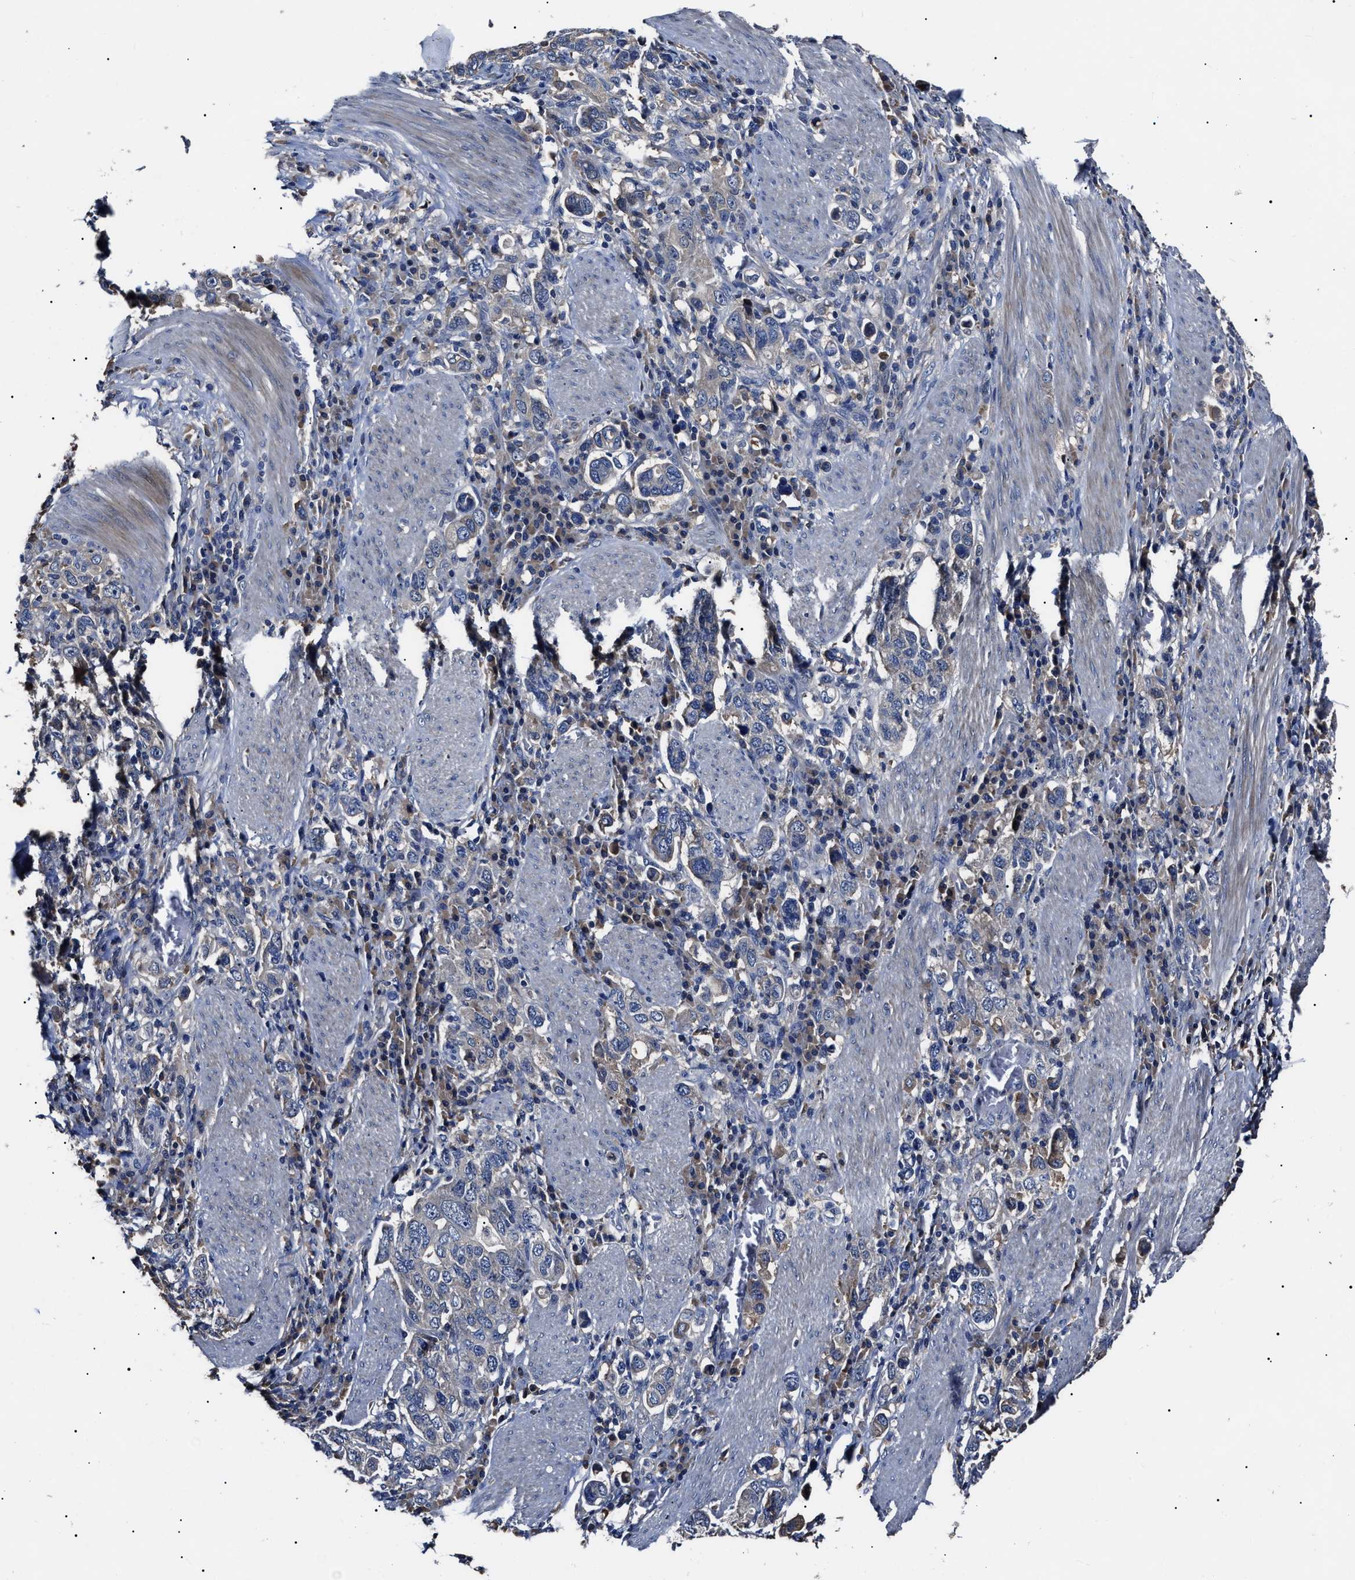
{"staining": {"intensity": "negative", "quantity": "none", "location": "none"}, "tissue": "stomach cancer", "cell_type": "Tumor cells", "image_type": "cancer", "snomed": [{"axis": "morphology", "description": "Adenocarcinoma, NOS"}, {"axis": "topography", "description": "Stomach, upper"}], "caption": "Immunohistochemistry image of stomach cancer stained for a protein (brown), which shows no expression in tumor cells. The staining was performed using DAB (3,3'-diaminobenzidine) to visualize the protein expression in brown, while the nuclei were stained in blue with hematoxylin (Magnification: 20x).", "gene": "IFT81", "patient": {"sex": "male", "age": 62}}